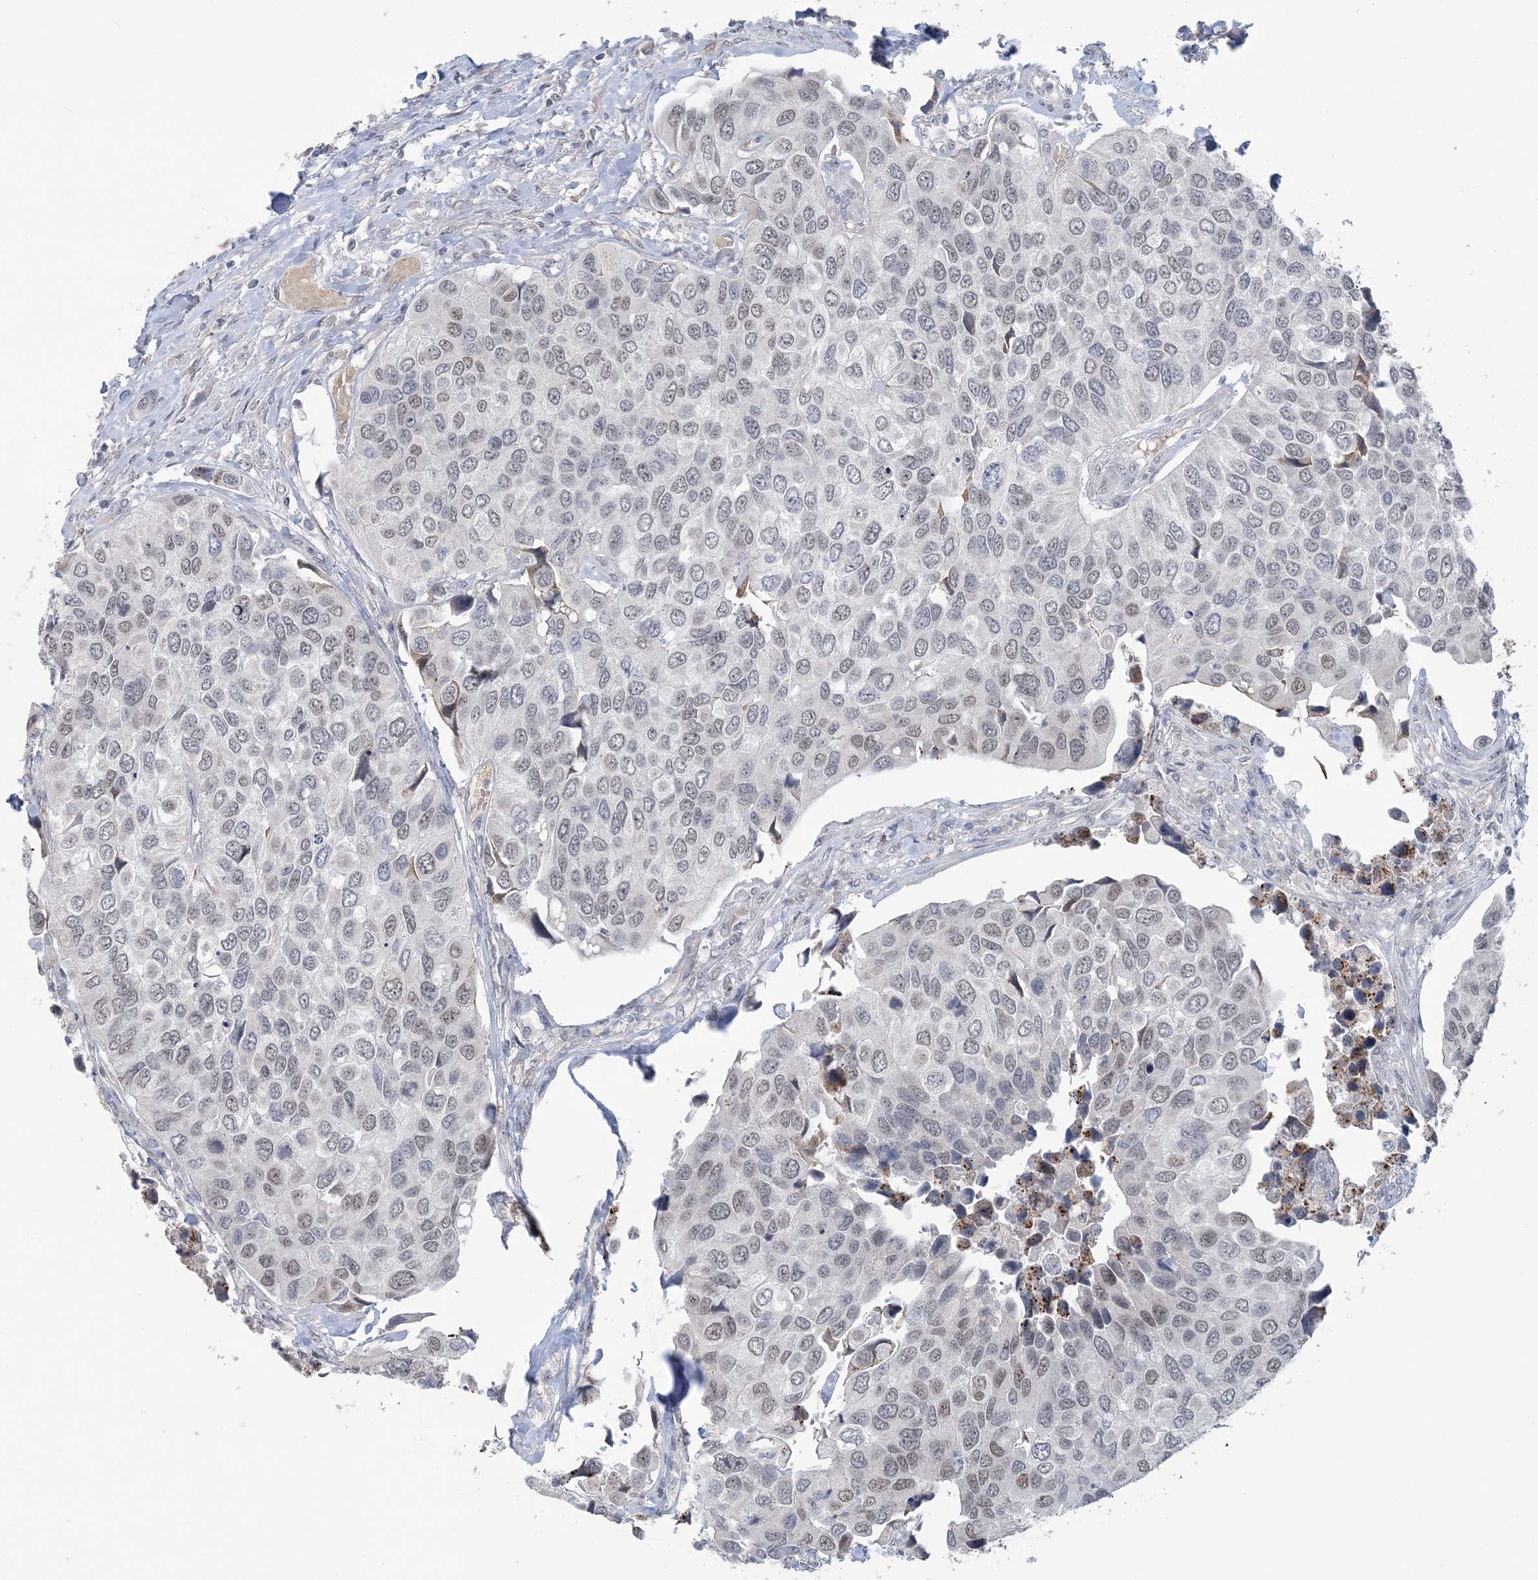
{"staining": {"intensity": "moderate", "quantity": "25%-75%", "location": "nuclear"}, "tissue": "urothelial cancer", "cell_type": "Tumor cells", "image_type": "cancer", "snomed": [{"axis": "morphology", "description": "Urothelial carcinoma, High grade"}, {"axis": "topography", "description": "Urinary bladder"}], "caption": "Approximately 25%-75% of tumor cells in urothelial carcinoma (high-grade) display moderate nuclear protein expression as visualized by brown immunohistochemical staining.", "gene": "ZBTB7A", "patient": {"sex": "male", "age": 74}}